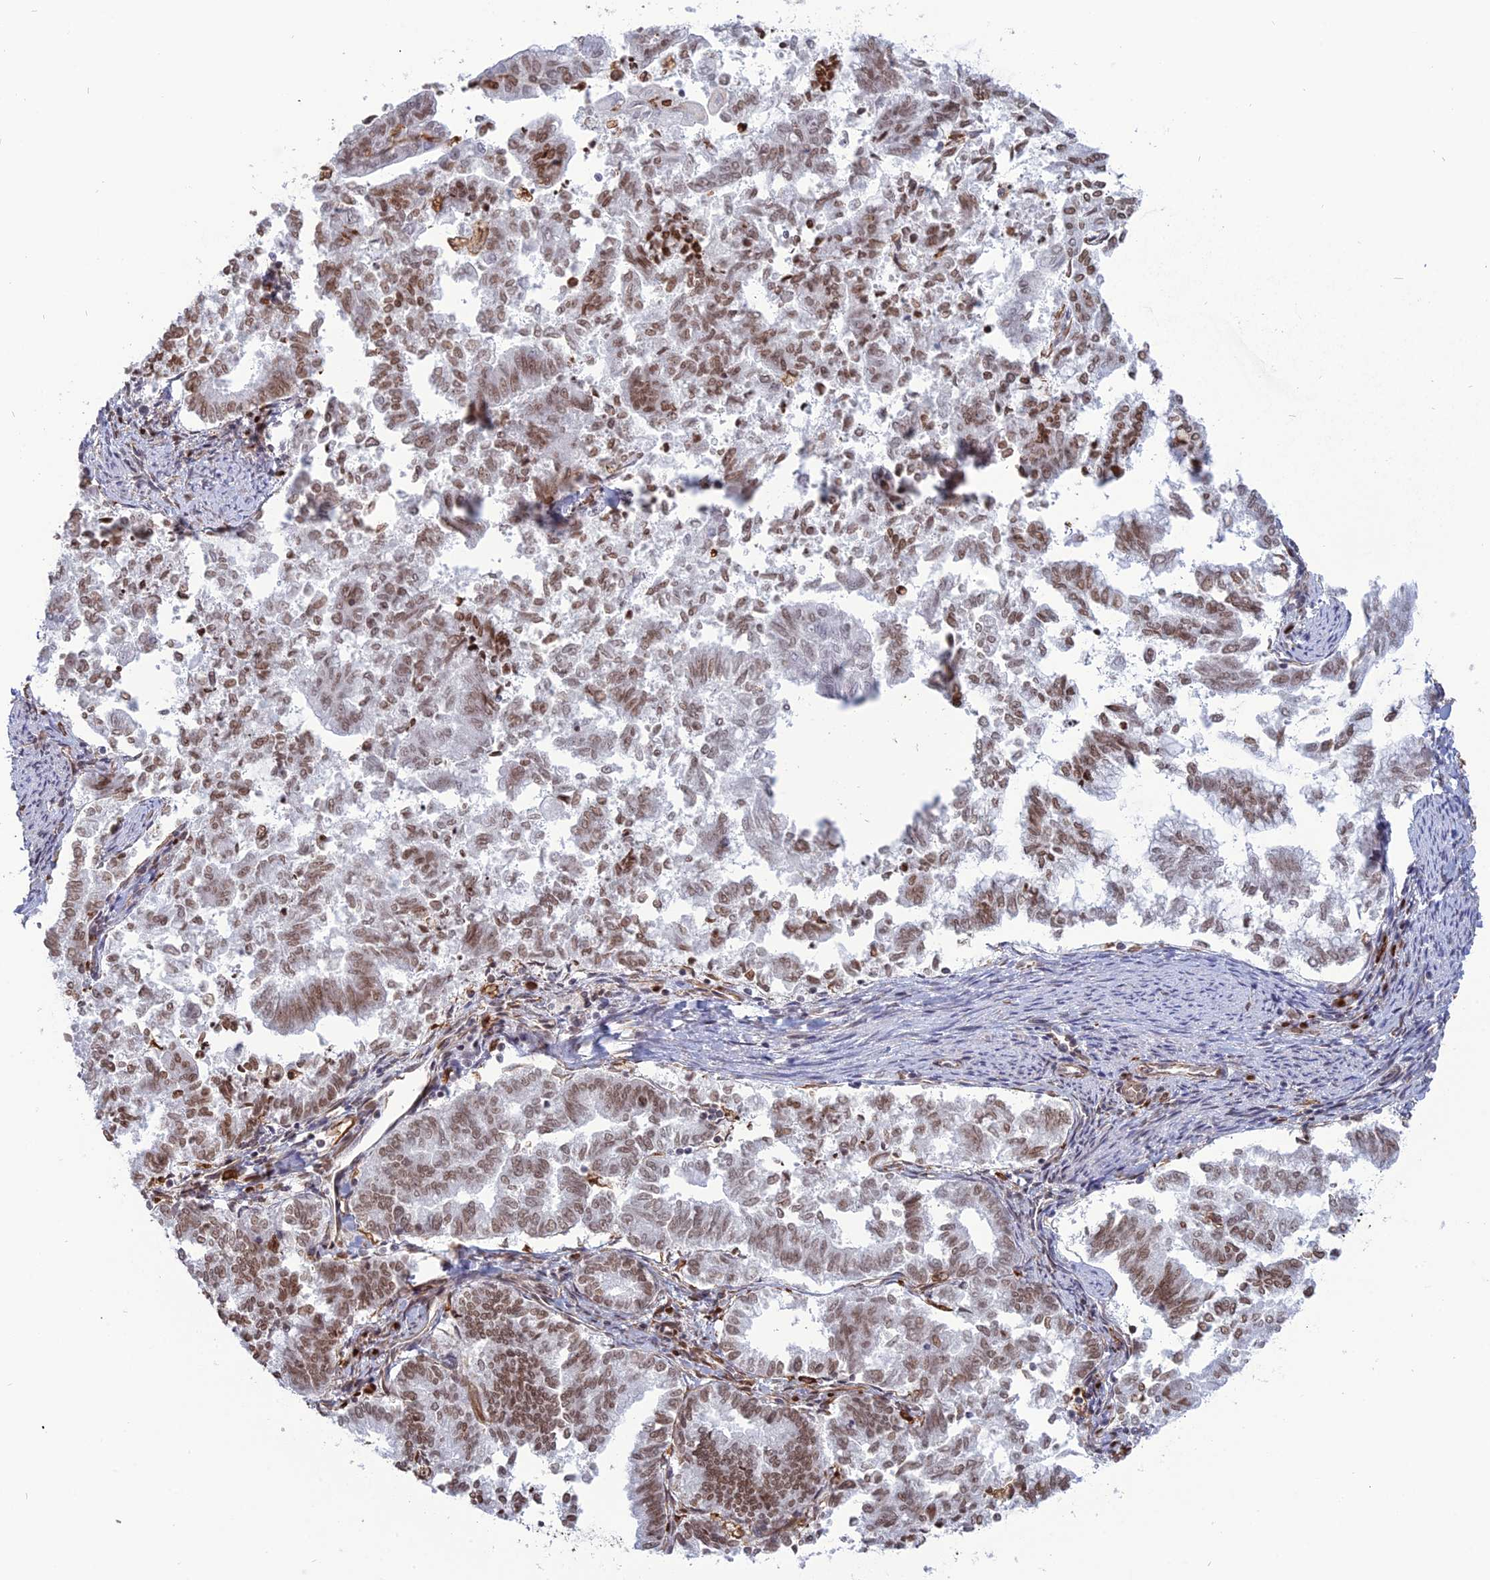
{"staining": {"intensity": "moderate", "quantity": ">75%", "location": "nuclear"}, "tissue": "endometrial cancer", "cell_type": "Tumor cells", "image_type": "cancer", "snomed": [{"axis": "morphology", "description": "Adenocarcinoma, NOS"}, {"axis": "topography", "description": "Endometrium"}], "caption": "An image of human endometrial adenocarcinoma stained for a protein exhibits moderate nuclear brown staining in tumor cells.", "gene": "APOBR", "patient": {"sex": "female", "age": 79}}